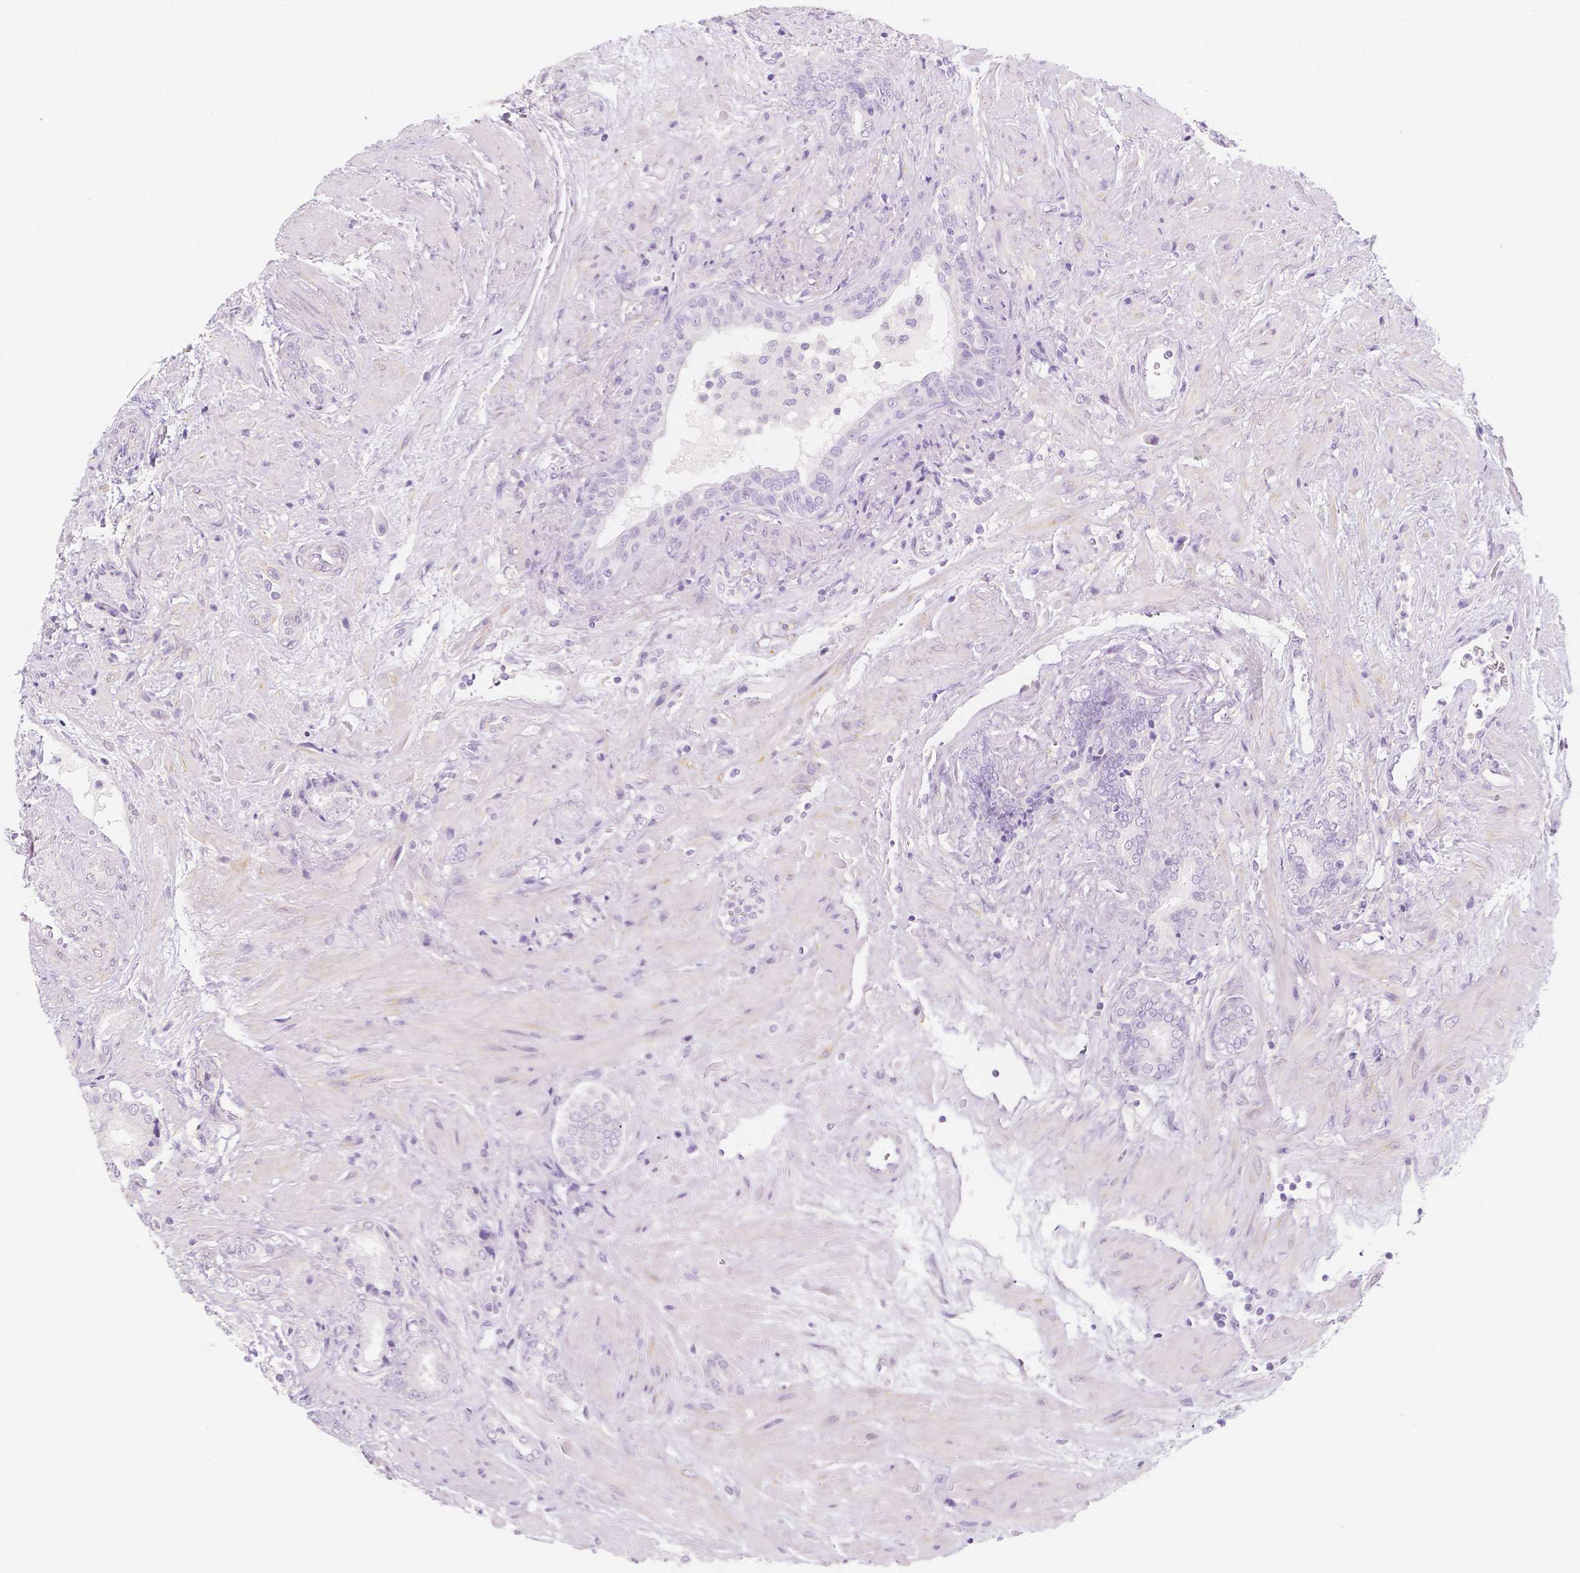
{"staining": {"intensity": "negative", "quantity": "none", "location": "none"}, "tissue": "prostate cancer", "cell_type": "Tumor cells", "image_type": "cancer", "snomed": [{"axis": "morphology", "description": "Adenocarcinoma, High grade"}, {"axis": "topography", "description": "Prostate"}], "caption": "Human prostate adenocarcinoma (high-grade) stained for a protein using immunohistochemistry shows no expression in tumor cells.", "gene": "MAP1A", "patient": {"sex": "male", "age": 56}}